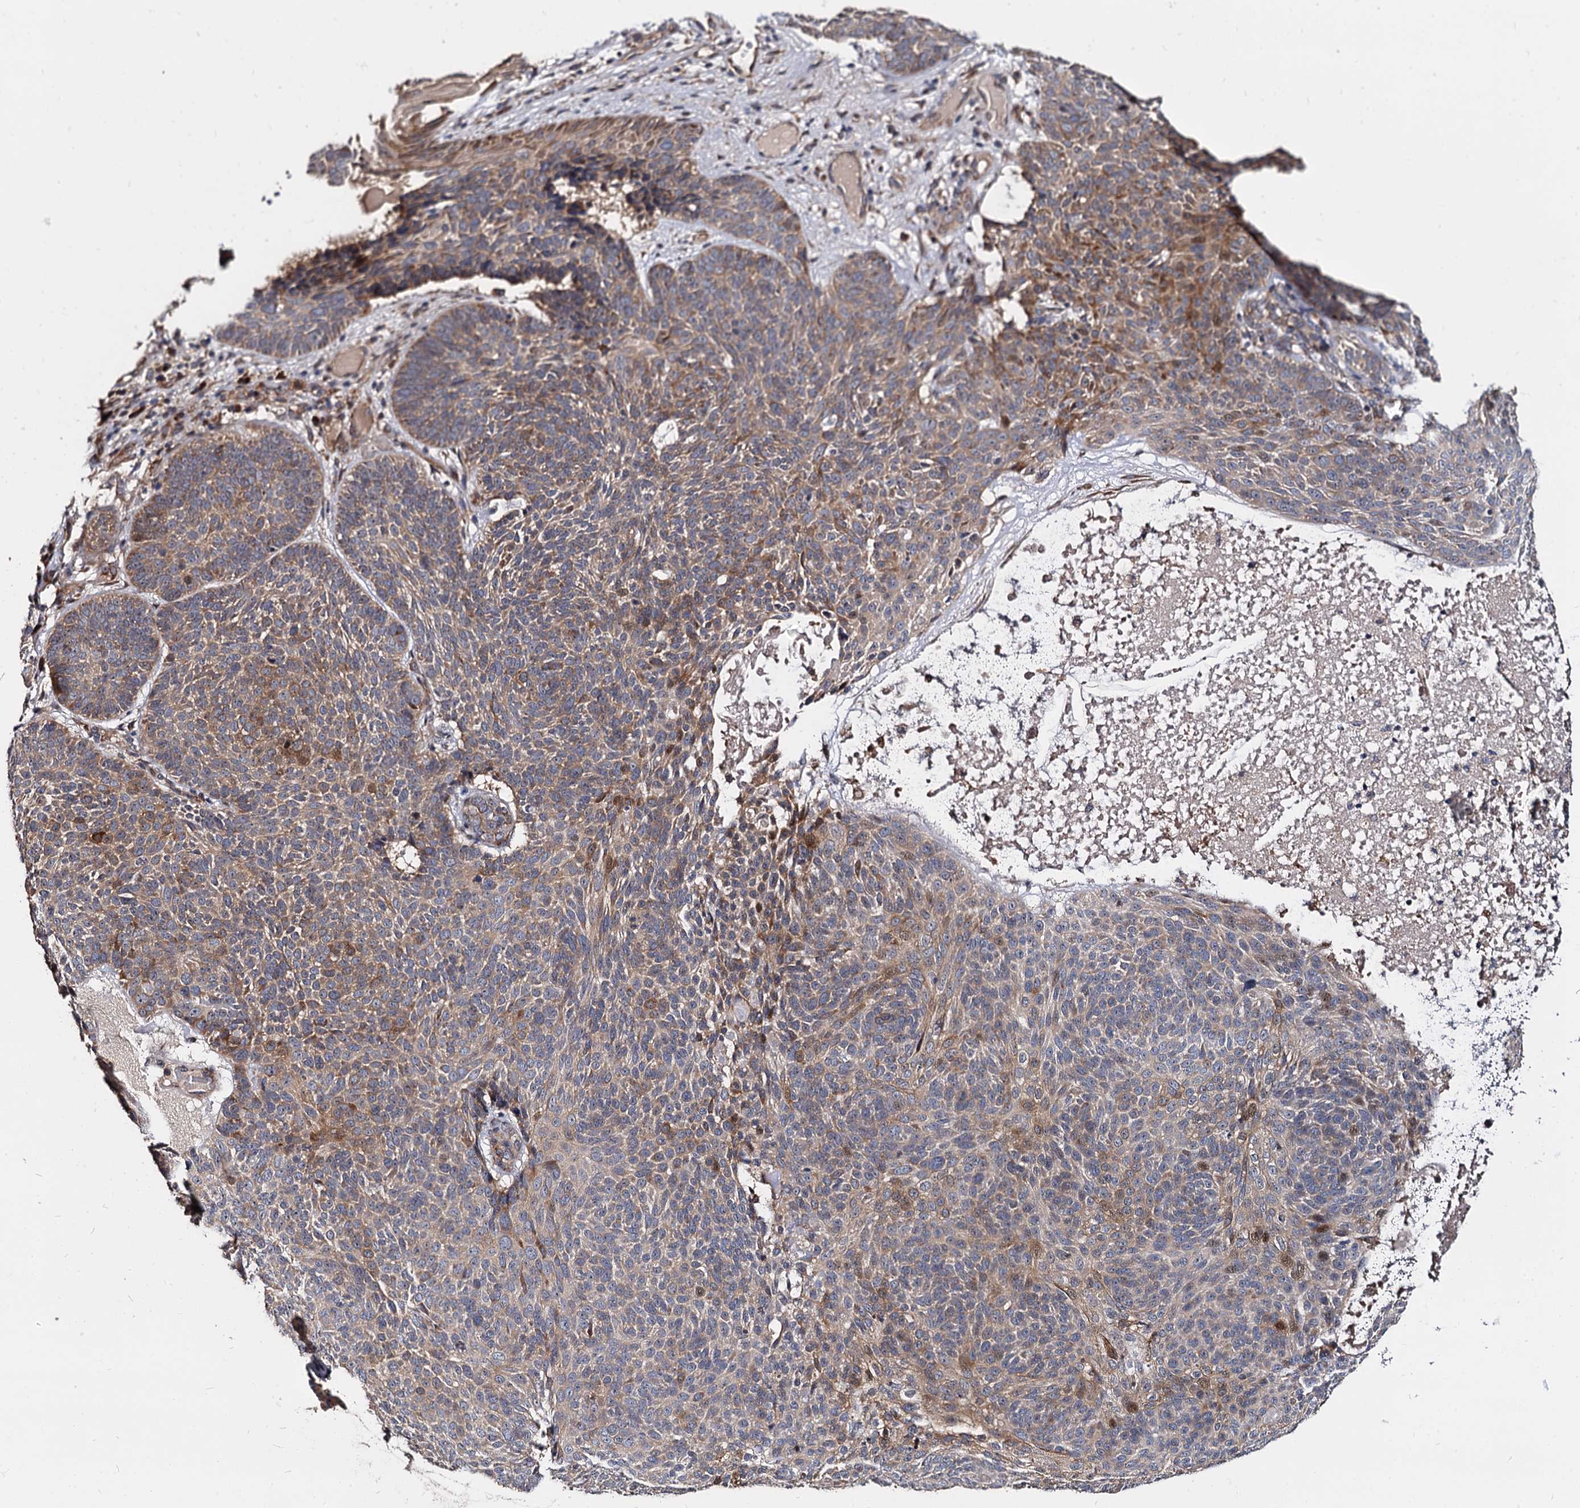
{"staining": {"intensity": "moderate", "quantity": "25%-75%", "location": "cytoplasmic/membranous"}, "tissue": "skin cancer", "cell_type": "Tumor cells", "image_type": "cancer", "snomed": [{"axis": "morphology", "description": "Basal cell carcinoma"}, {"axis": "topography", "description": "Skin"}], "caption": "A brown stain highlights moderate cytoplasmic/membranous expression of a protein in human skin cancer tumor cells. The staining is performed using DAB brown chromogen to label protein expression. The nuclei are counter-stained blue using hematoxylin.", "gene": "WWC3", "patient": {"sex": "male", "age": 85}}